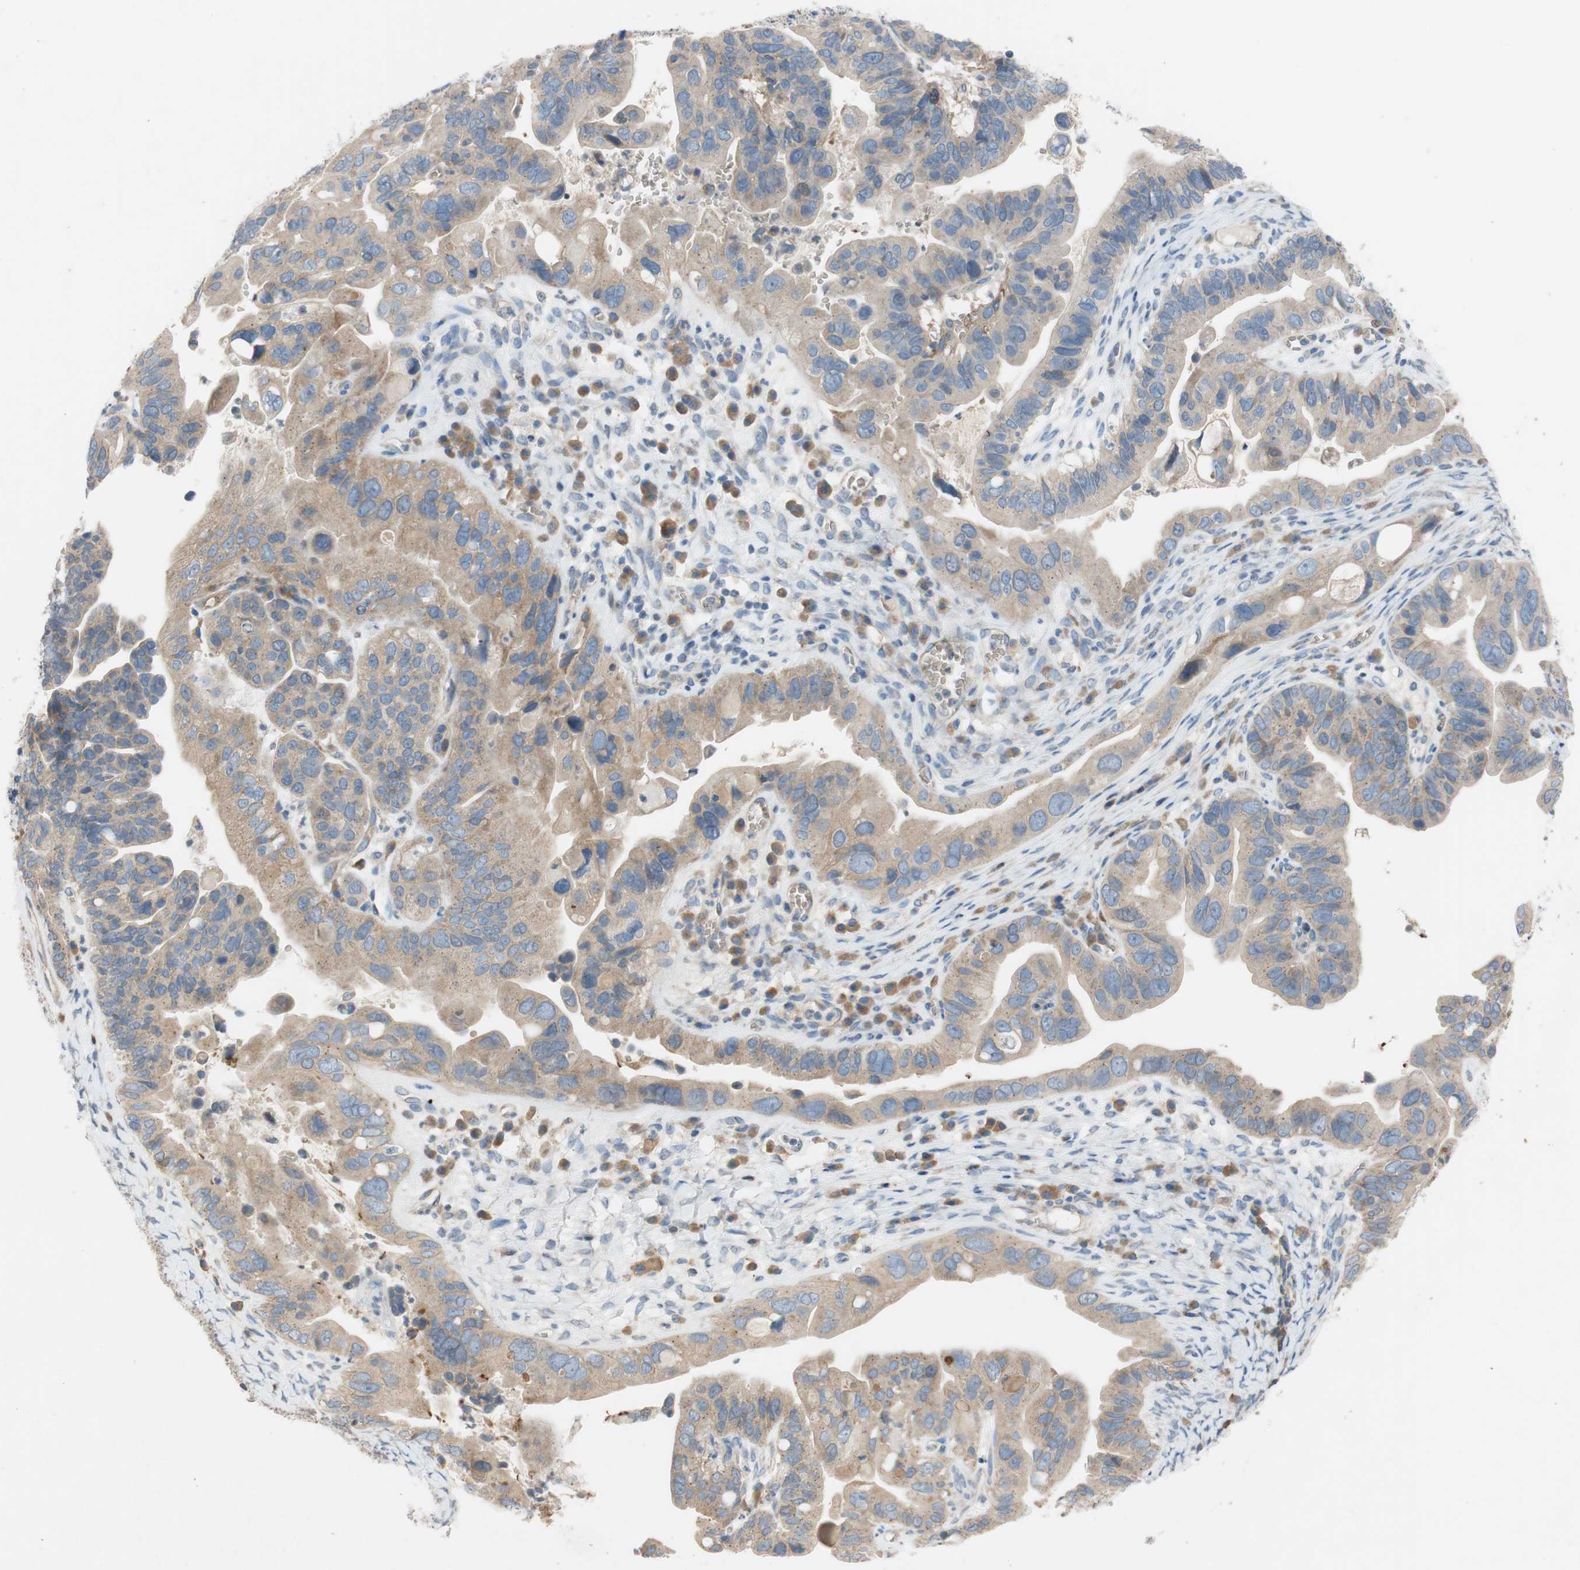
{"staining": {"intensity": "moderate", "quantity": ">75%", "location": "cytoplasmic/membranous"}, "tissue": "ovarian cancer", "cell_type": "Tumor cells", "image_type": "cancer", "snomed": [{"axis": "morphology", "description": "Cystadenocarcinoma, serous, NOS"}, {"axis": "topography", "description": "Ovary"}], "caption": "Immunohistochemistry of ovarian cancer shows medium levels of moderate cytoplasmic/membranous positivity in about >75% of tumor cells.", "gene": "ADD2", "patient": {"sex": "female", "age": 56}}